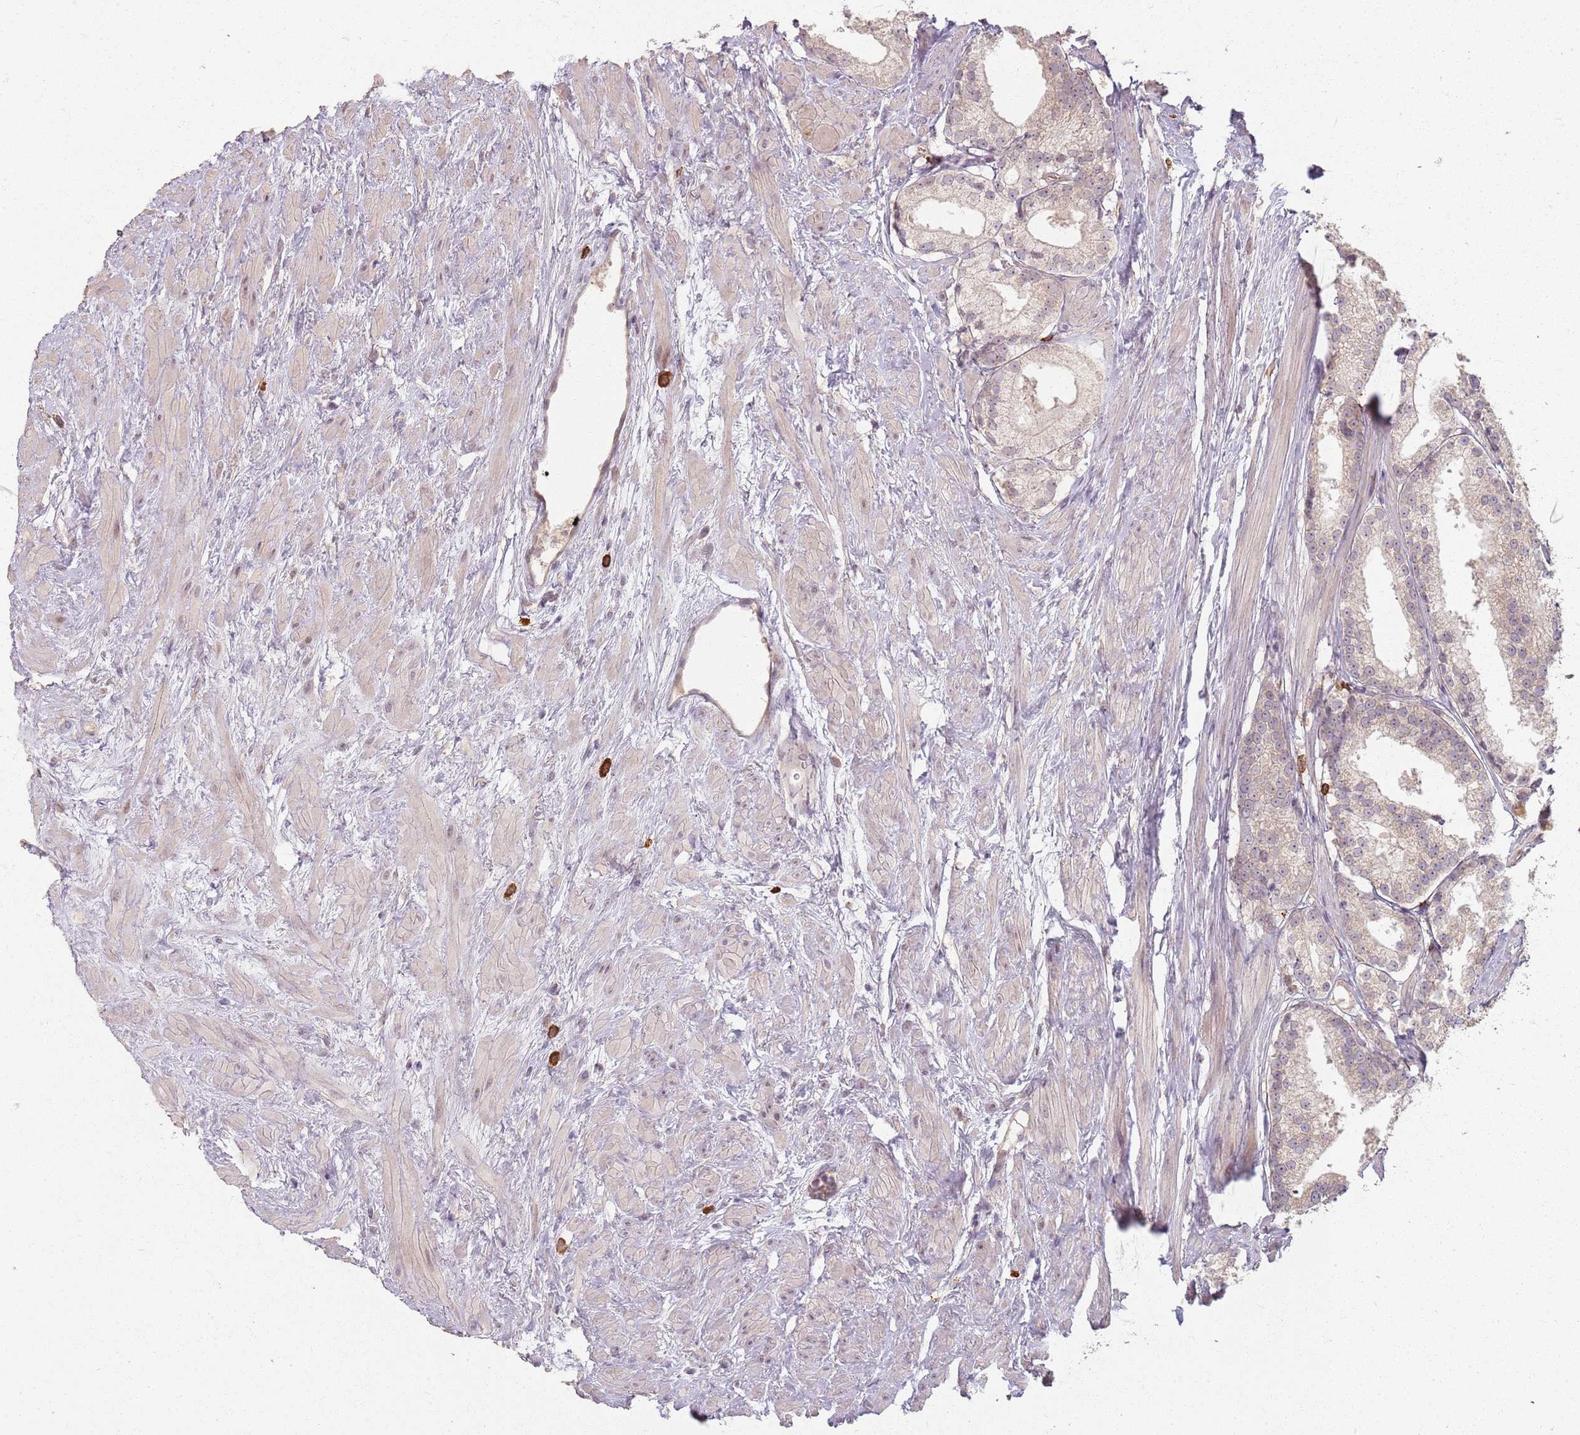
{"staining": {"intensity": "weak", "quantity": "<25%", "location": "cytoplasmic/membranous"}, "tissue": "prostate cancer", "cell_type": "Tumor cells", "image_type": "cancer", "snomed": [{"axis": "morphology", "description": "Adenocarcinoma, Low grade"}, {"axis": "topography", "description": "Prostate"}], "caption": "Immunohistochemical staining of adenocarcinoma (low-grade) (prostate) displays no significant expression in tumor cells. (Stains: DAB (3,3'-diaminobenzidine) immunohistochemistry (IHC) with hematoxylin counter stain, Microscopy: brightfield microscopy at high magnification).", "gene": "CCDC168", "patient": {"sex": "male", "age": 68}}